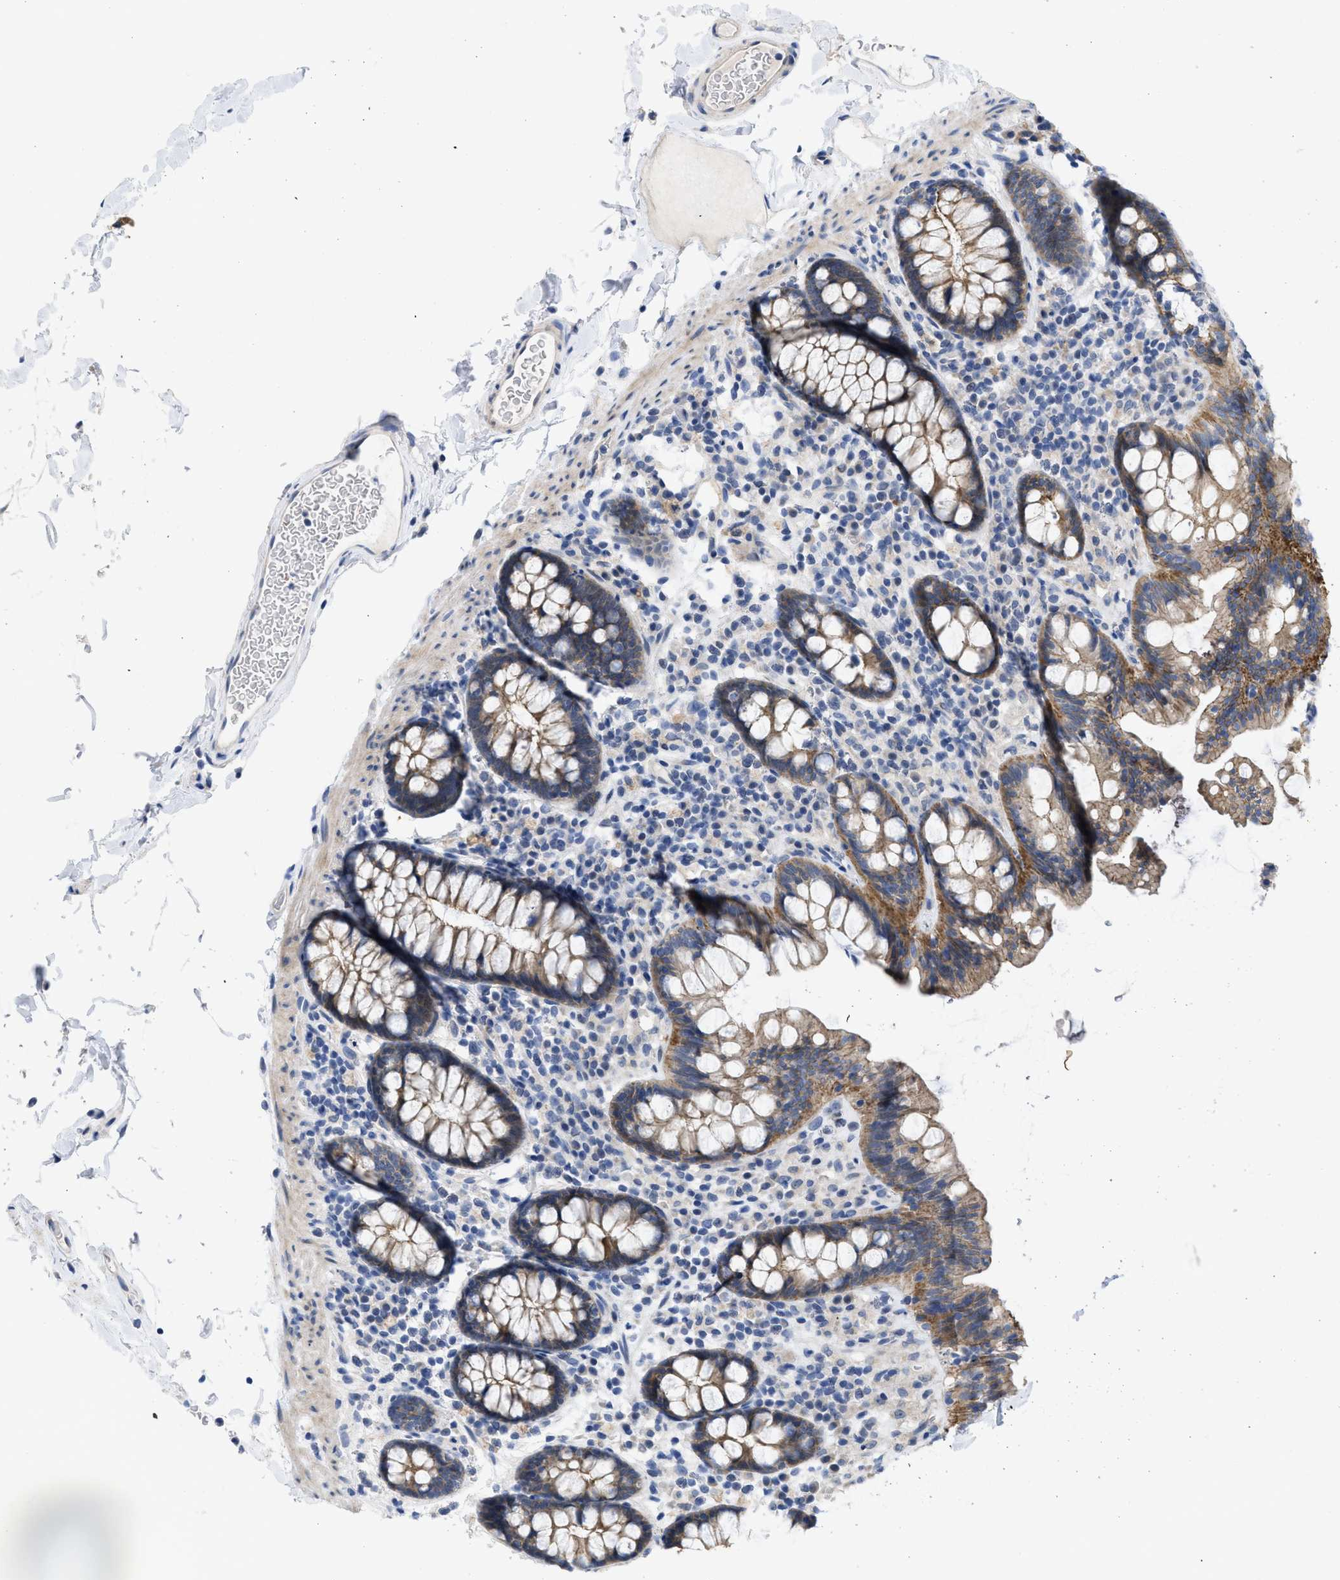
{"staining": {"intensity": "weak", "quantity": "25%-75%", "location": "cytoplasmic/membranous"}, "tissue": "colon", "cell_type": "Endothelial cells", "image_type": "normal", "snomed": [{"axis": "morphology", "description": "Normal tissue, NOS"}, {"axis": "topography", "description": "Colon"}], "caption": "Benign colon was stained to show a protein in brown. There is low levels of weak cytoplasmic/membranous staining in approximately 25%-75% of endothelial cells. (brown staining indicates protein expression, while blue staining denotes nuclei).", "gene": "CDPF1", "patient": {"sex": "female", "age": 80}}